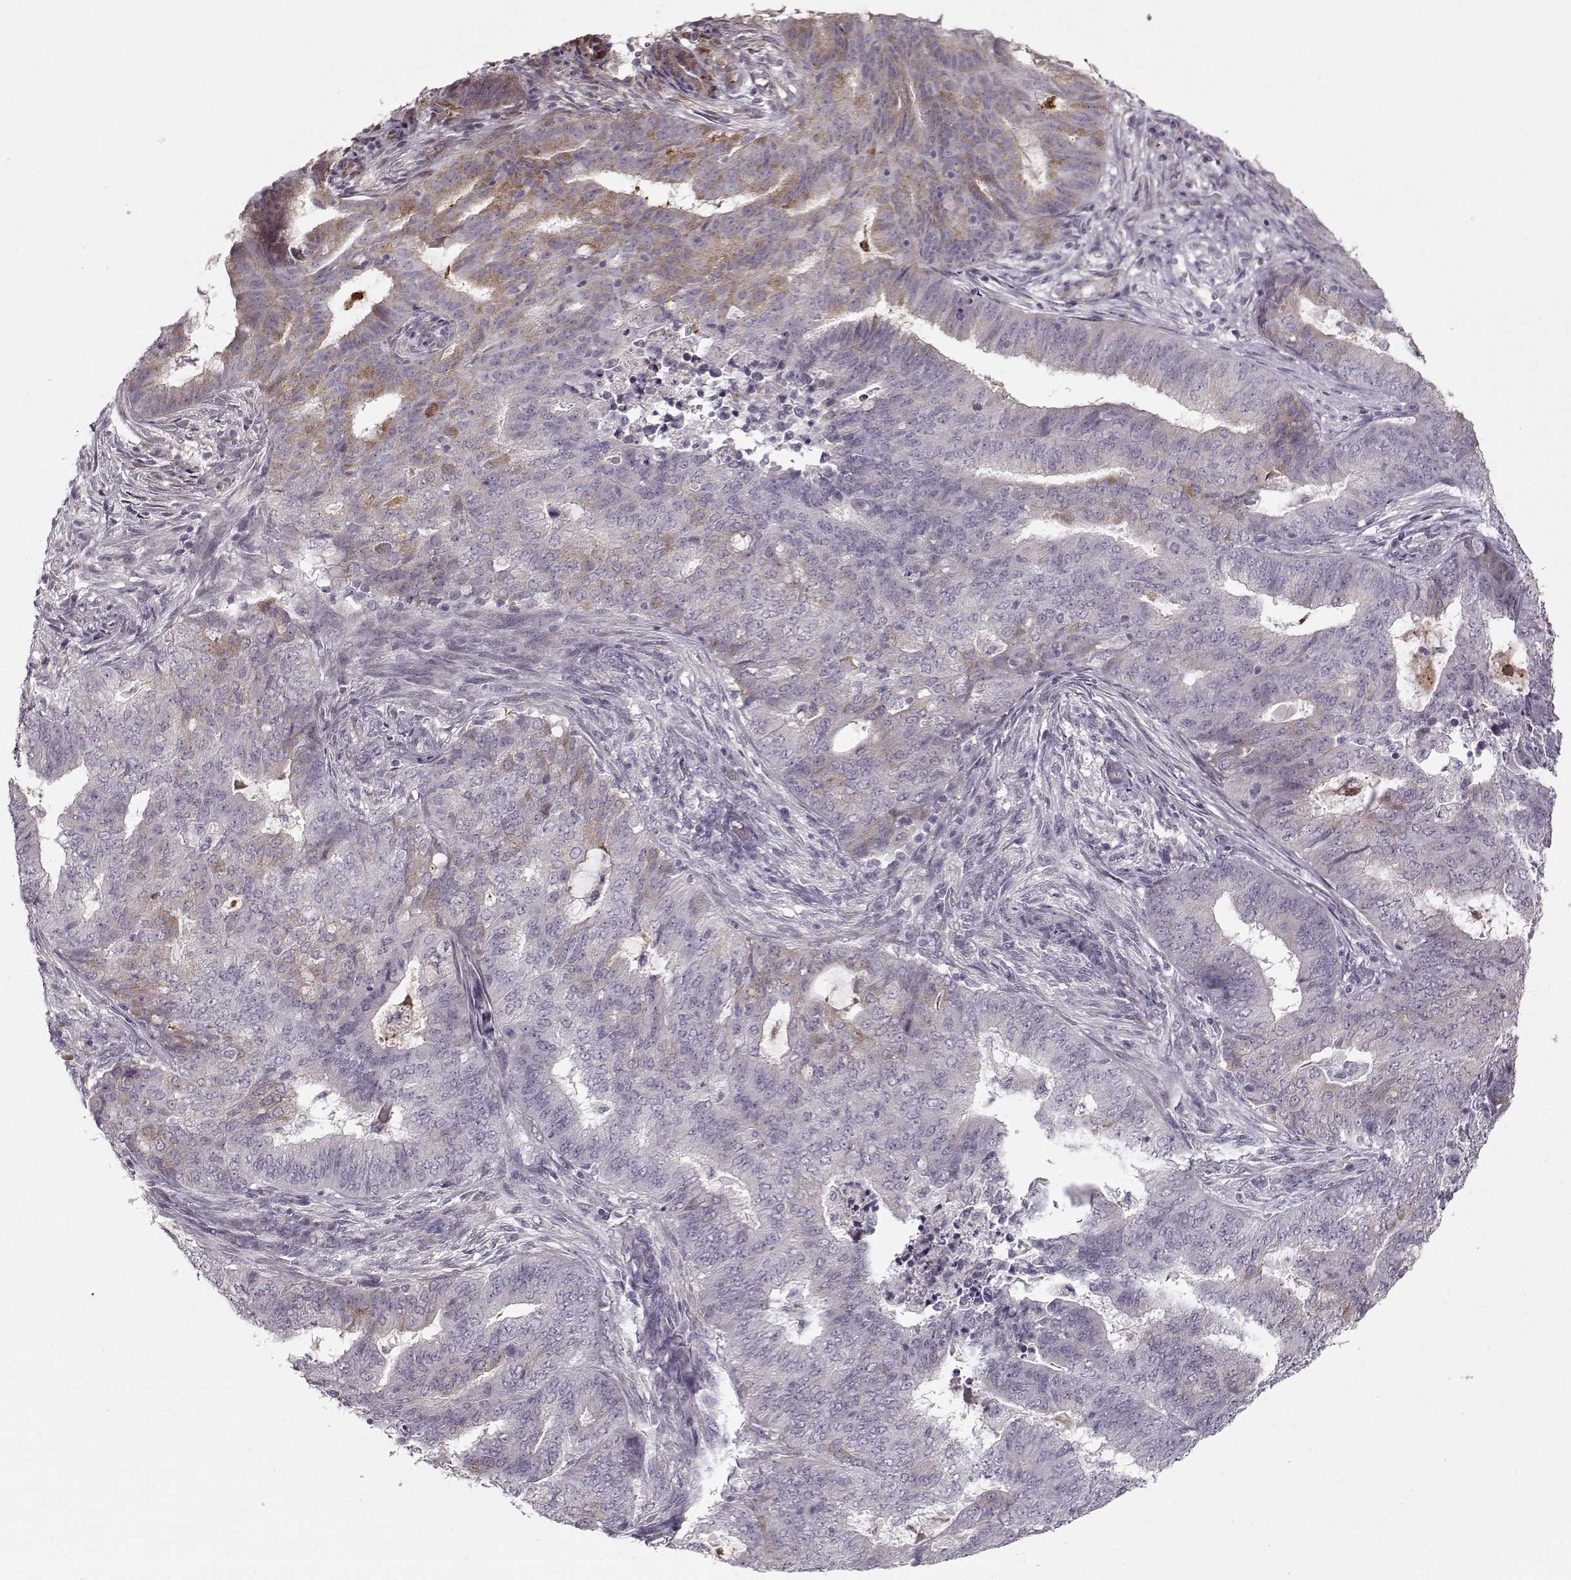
{"staining": {"intensity": "weak", "quantity": "<25%", "location": "cytoplasmic/membranous"}, "tissue": "endometrial cancer", "cell_type": "Tumor cells", "image_type": "cancer", "snomed": [{"axis": "morphology", "description": "Adenocarcinoma, NOS"}, {"axis": "topography", "description": "Endometrium"}], "caption": "Tumor cells show no significant protein staining in endometrial cancer (adenocarcinoma).", "gene": "LAMB2", "patient": {"sex": "female", "age": 62}}